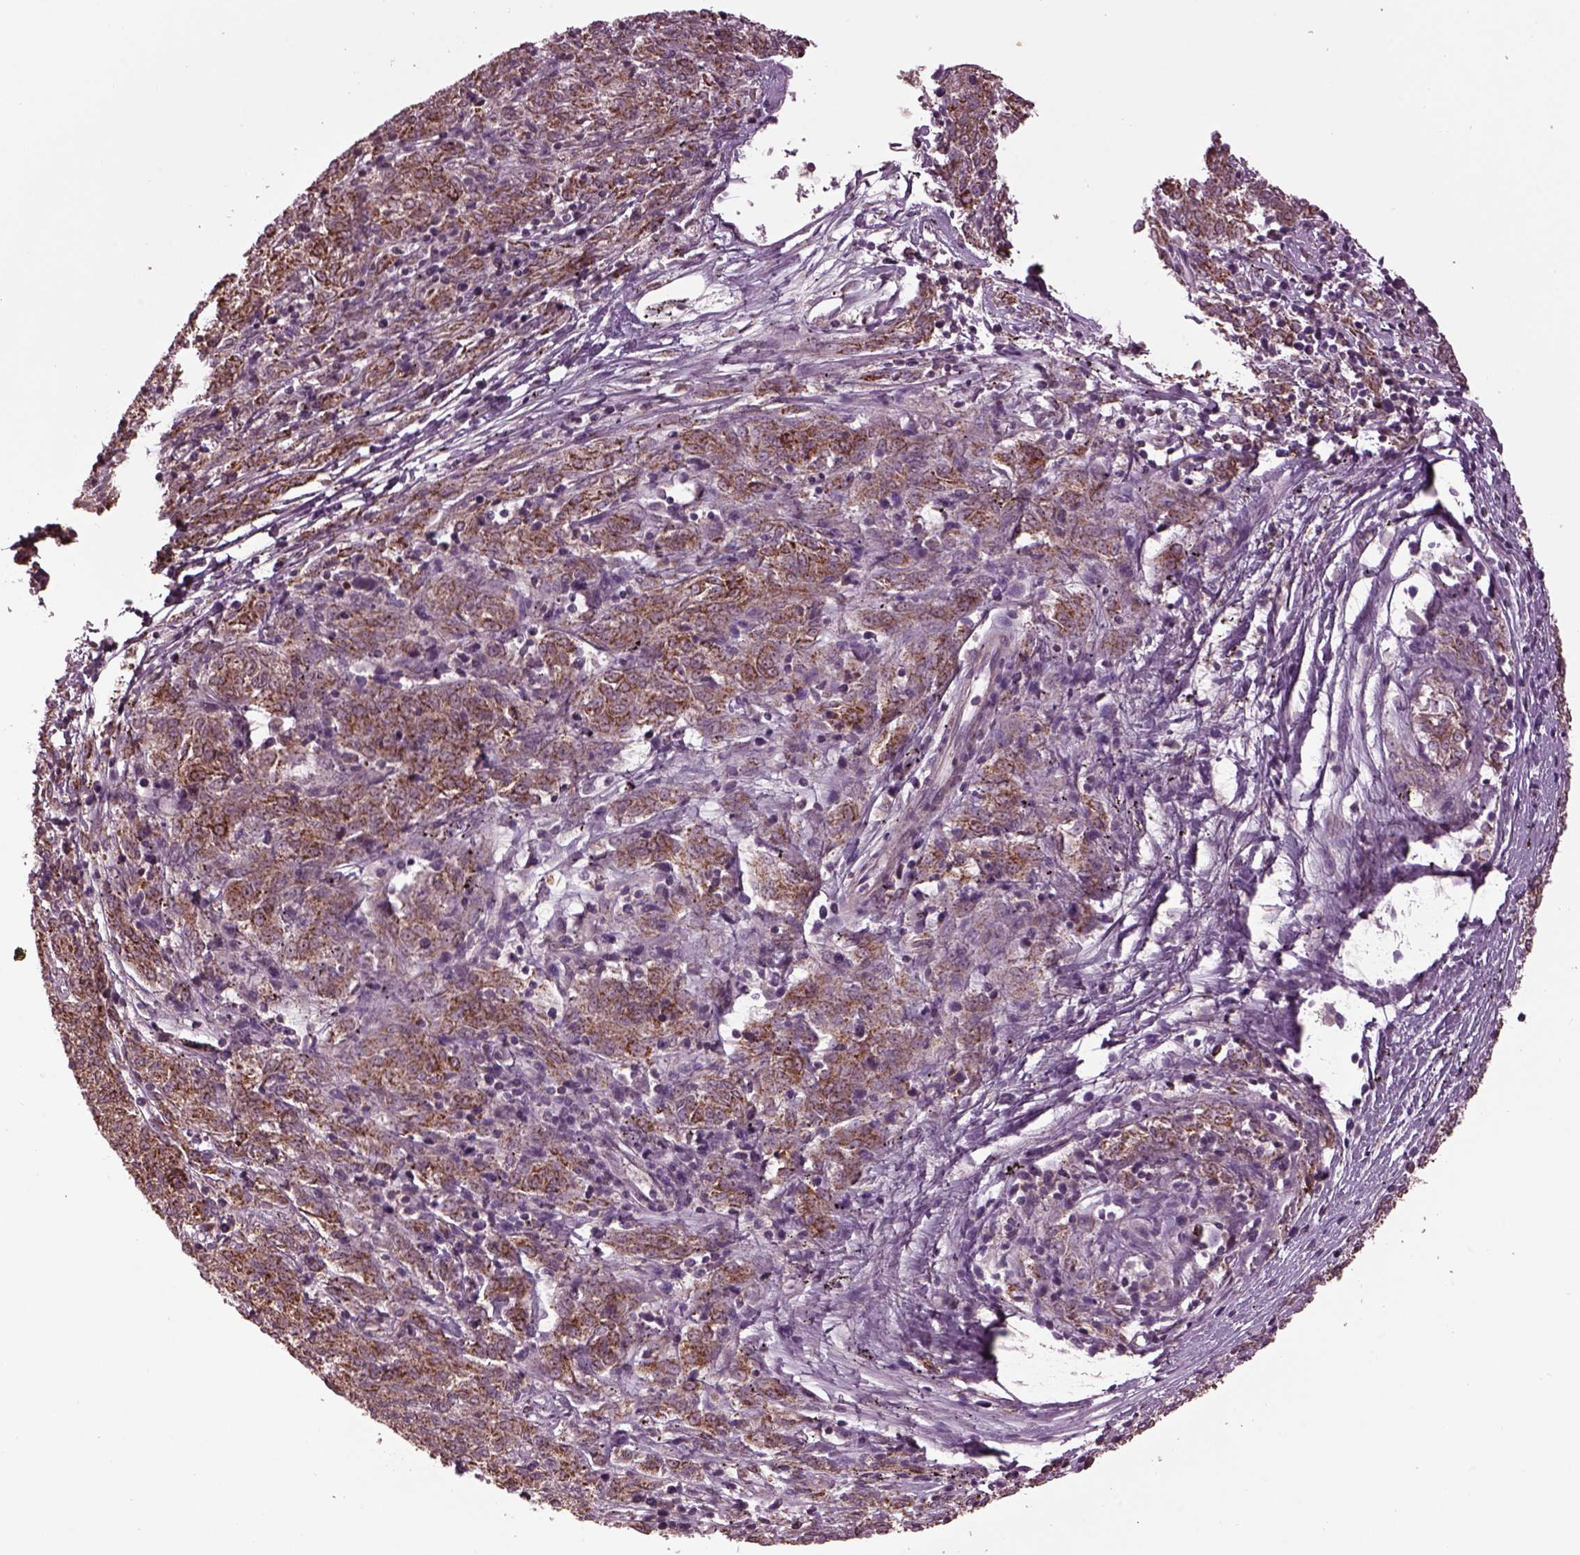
{"staining": {"intensity": "weak", "quantity": "25%-75%", "location": "cytoplasmic/membranous"}, "tissue": "melanoma", "cell_type": "Tumor cells", "image_type": "cancer", "snomed": [{"axis": "morphology", "description": "Malignant melanoma, NOS"}, {"axis": "topography", "description": "Skin"}], "caption": "Immunohistochemistry photomicrograph of neoplastic tissue: human melanoma stained using IHC reveals low levels of weak protein expression localized specifically in the cytoplasmic/membranous of tumor cells, appearing as a cytoplasmic/membranous brown color.", "gene": "TMEM254", "patient": {"sex": "female", "age": 72}}